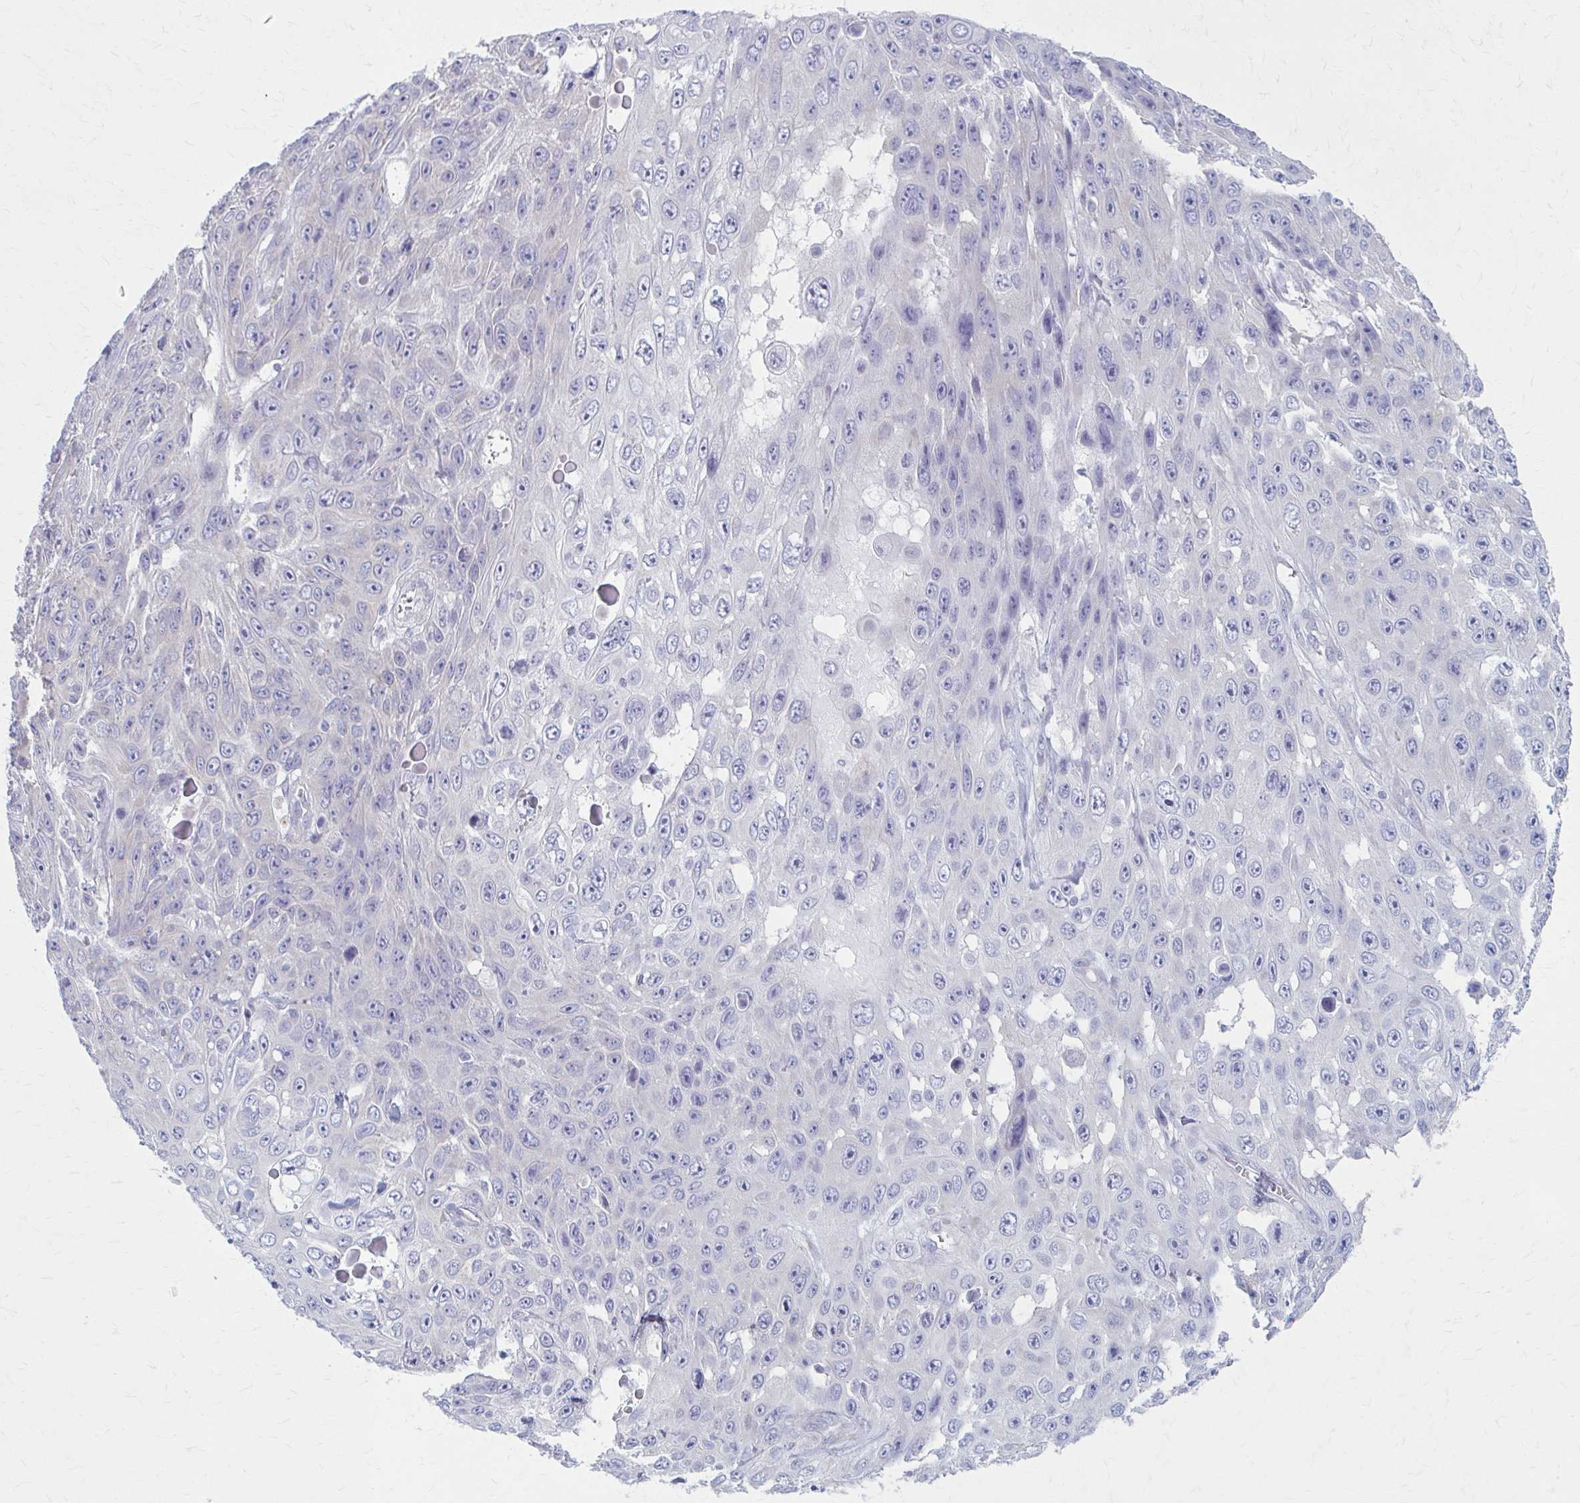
{"staining": {"intensity": "negative", "quantity": "none", "location": "none"}, "tissue": "skin cancer", "cell_type": "Tumor cells", "image_type": "cancer", "snomed": [{"axis": "morphology", "description": "Squamous cell carcinoma, NOS"}, {"axis": "topography", "description": "Skin"}], "caption": "Tumor cells are negative for brown protein staining in squamous cell carcinoma (skin).", "gene": "PRKRA", "patient": {"sex": "male", "age": 82}}